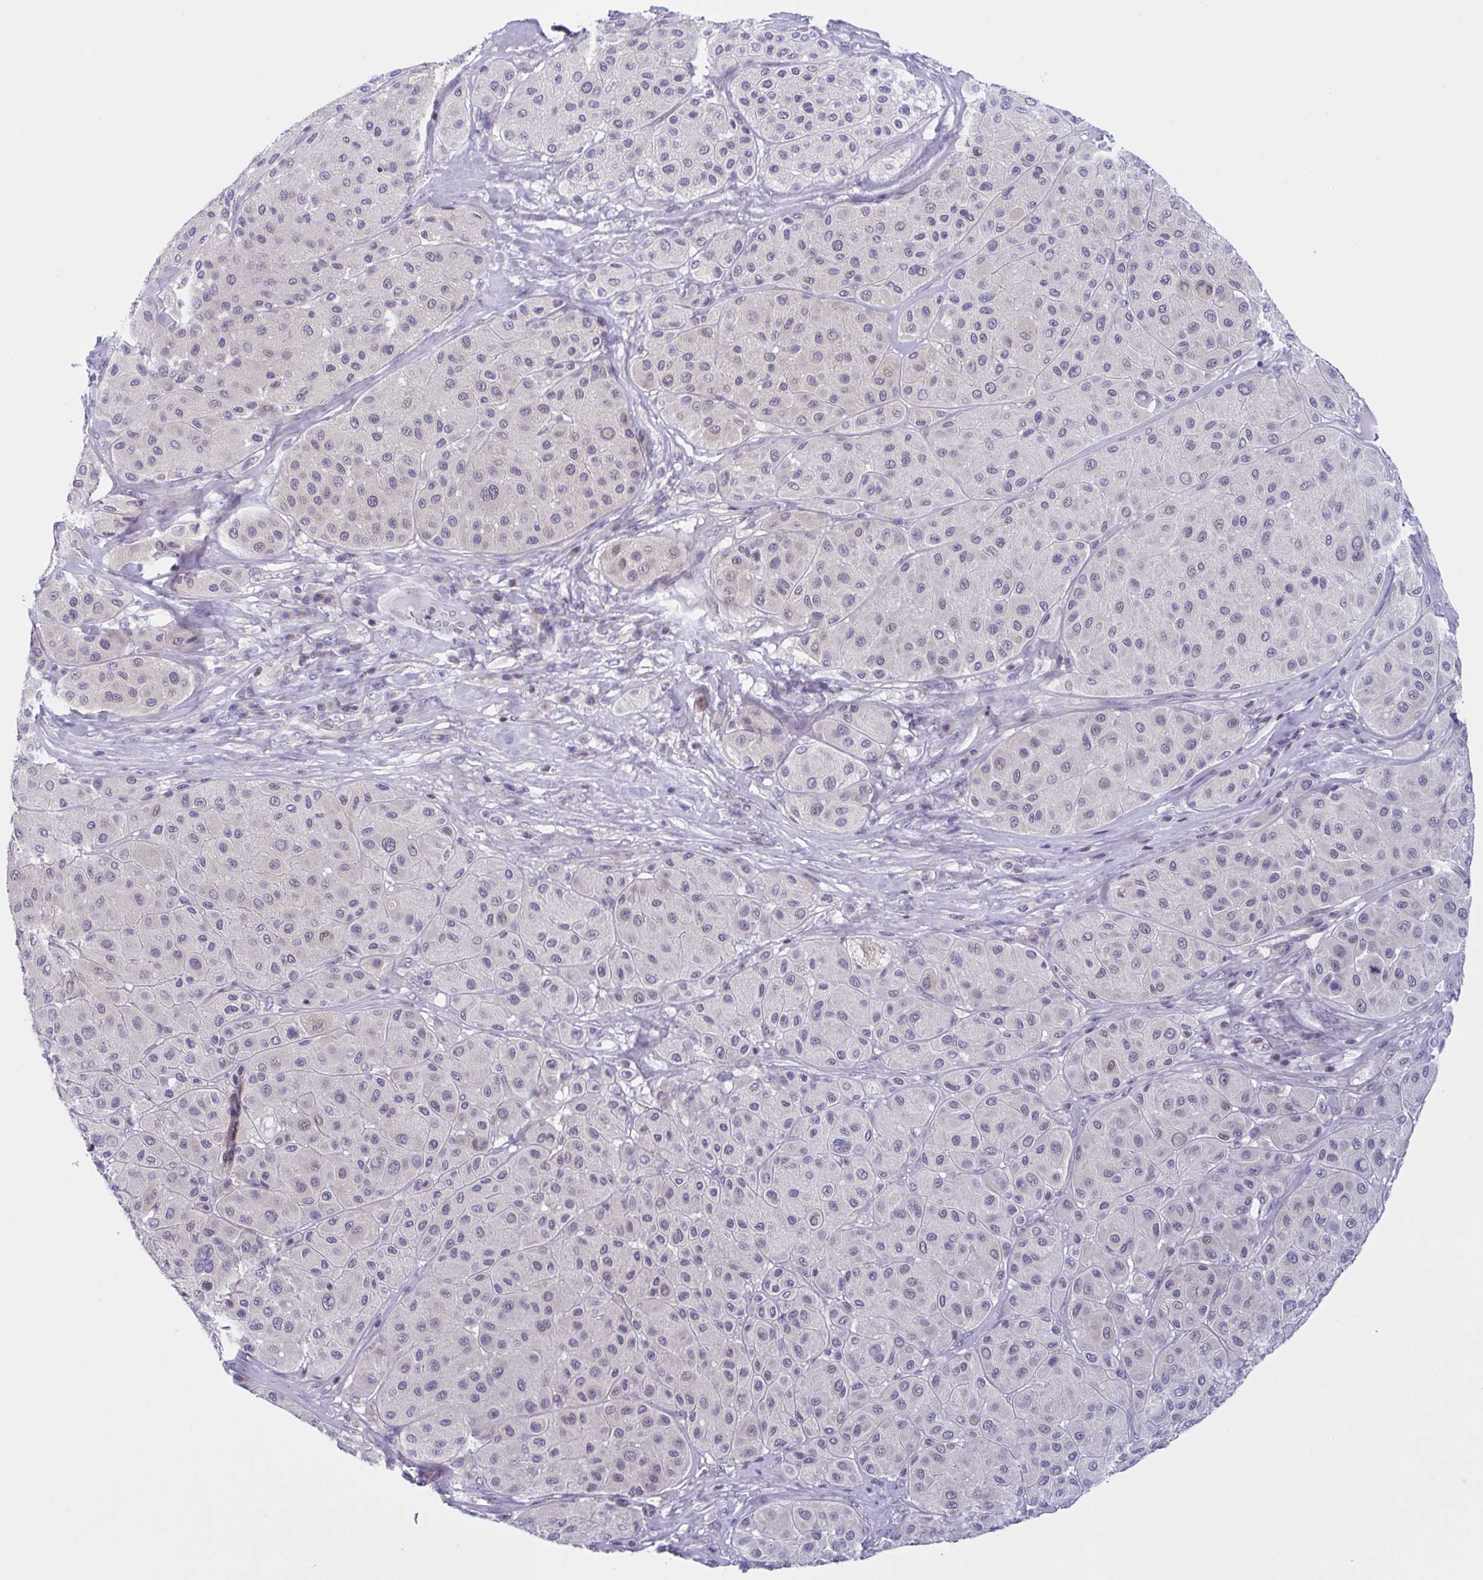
{"staining": {"intensity": "negative", "quantity": "none", "location": "none"}, "tissue": "melanoma", "cell_type": "Tumor cells", "image_type": "cancer", "snomed": [{"axis": "morphology", "description": "Malignant melanoma, Metastatic site"}, {"axis": "topography", "description": "Smooth muscle"}], "caption": "DAB (3,3'-diaminobenzidine) immunohistochemical staining of human malignant melanoma (metastatic site) shows no significant positivity in tumor cells. (DAB IHC visualized using brightfield microscopy, high magnification).", "gene": "SNX11", "patient": {"sex": "male", "age": 41}}